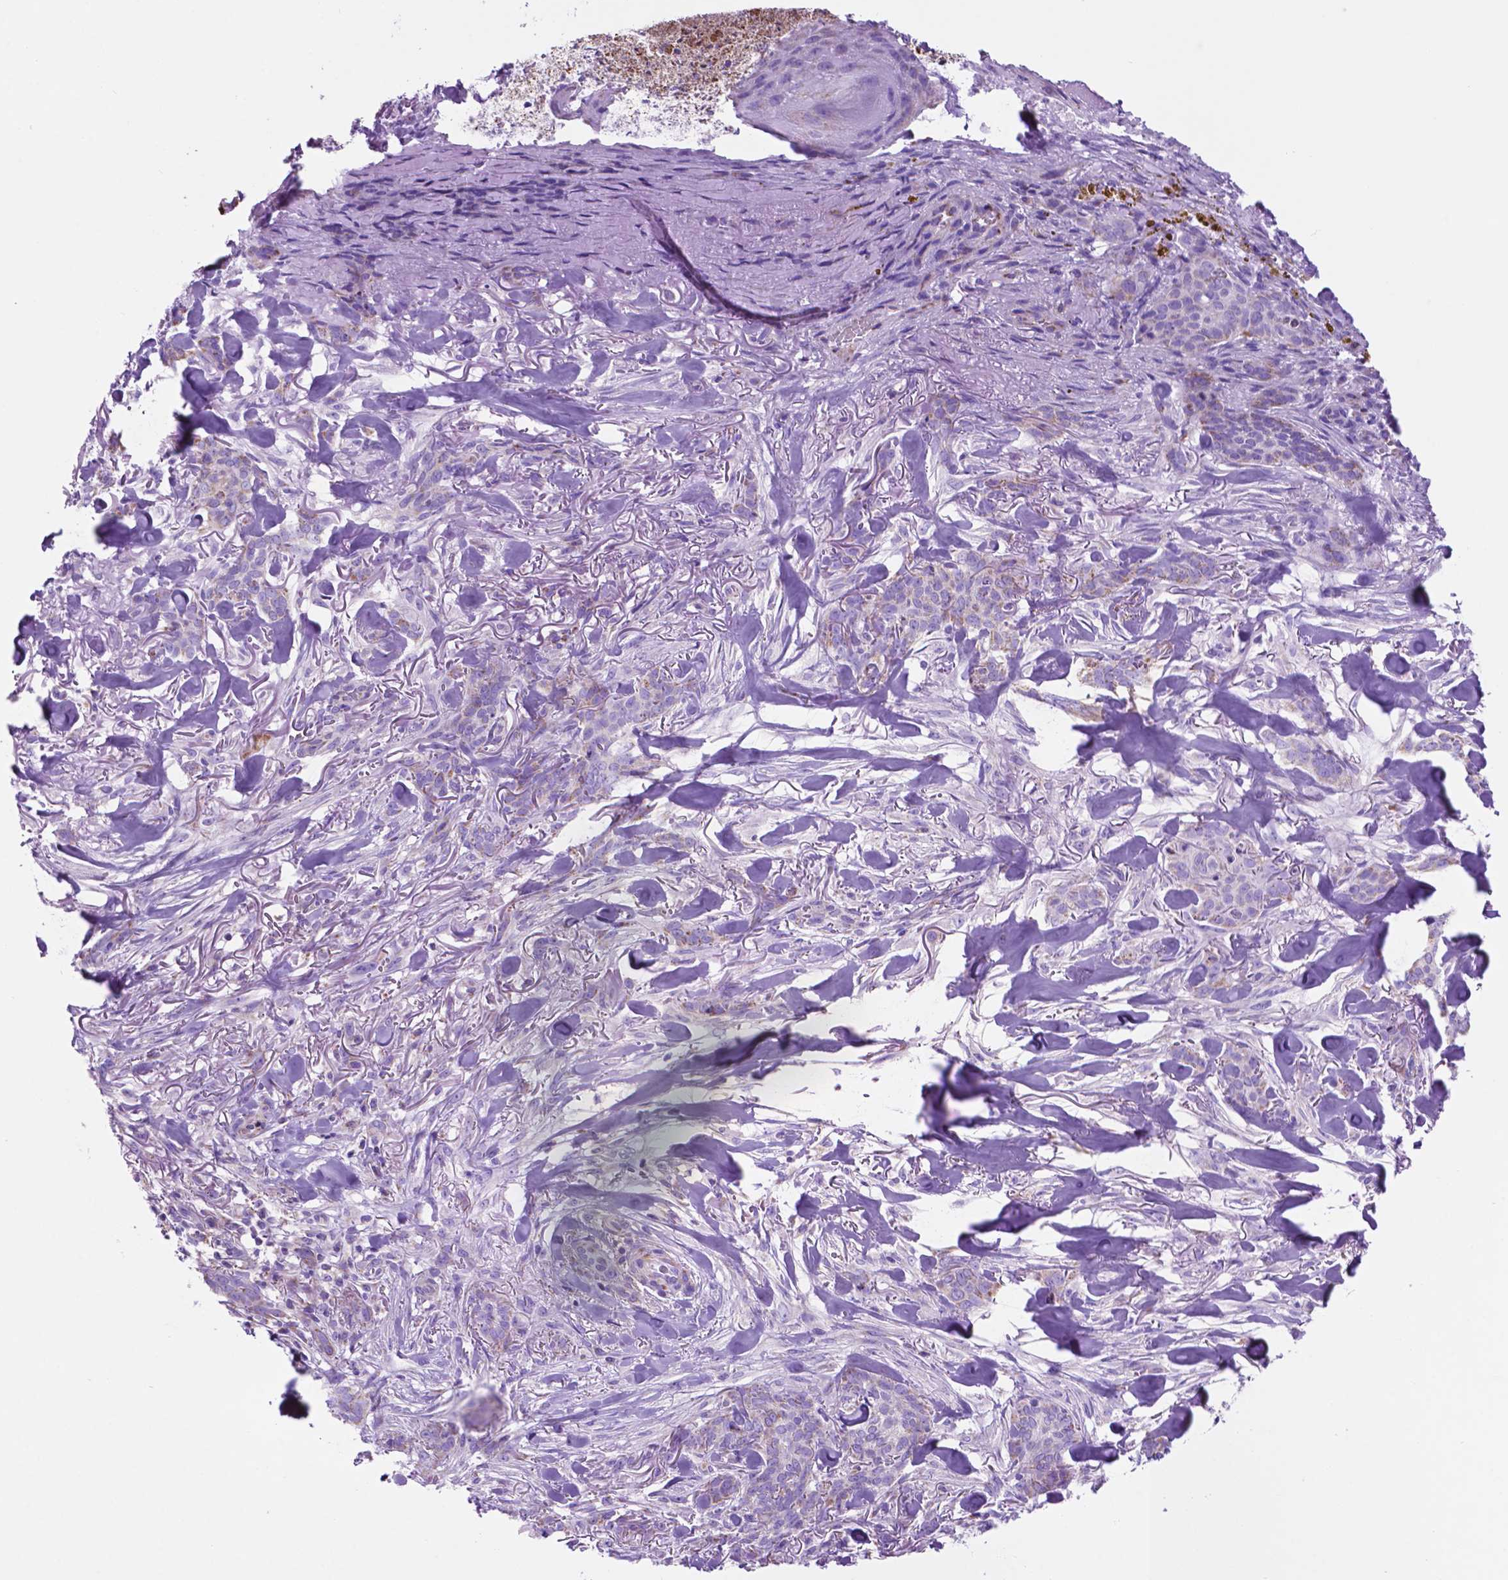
{"staining": {"intensity": "weak", "quantity": "<25%", "location": "cytoplasmic/membranous"}, "tissue": "skin cancer", "cell_type": "Tumor cells", "image_type": "cancer", "snomed": [{"axis": "morphology", "description": "Basal cell carcinoma"}, {"axis": "topography", "description": "Skin"}], "caption": "This is an IHC micrograph of basal cell carcinoma (skin). There is no expression in tumor cells.", "gene": "GDPD5", "patient": {"sex": "female", "age": 61}}